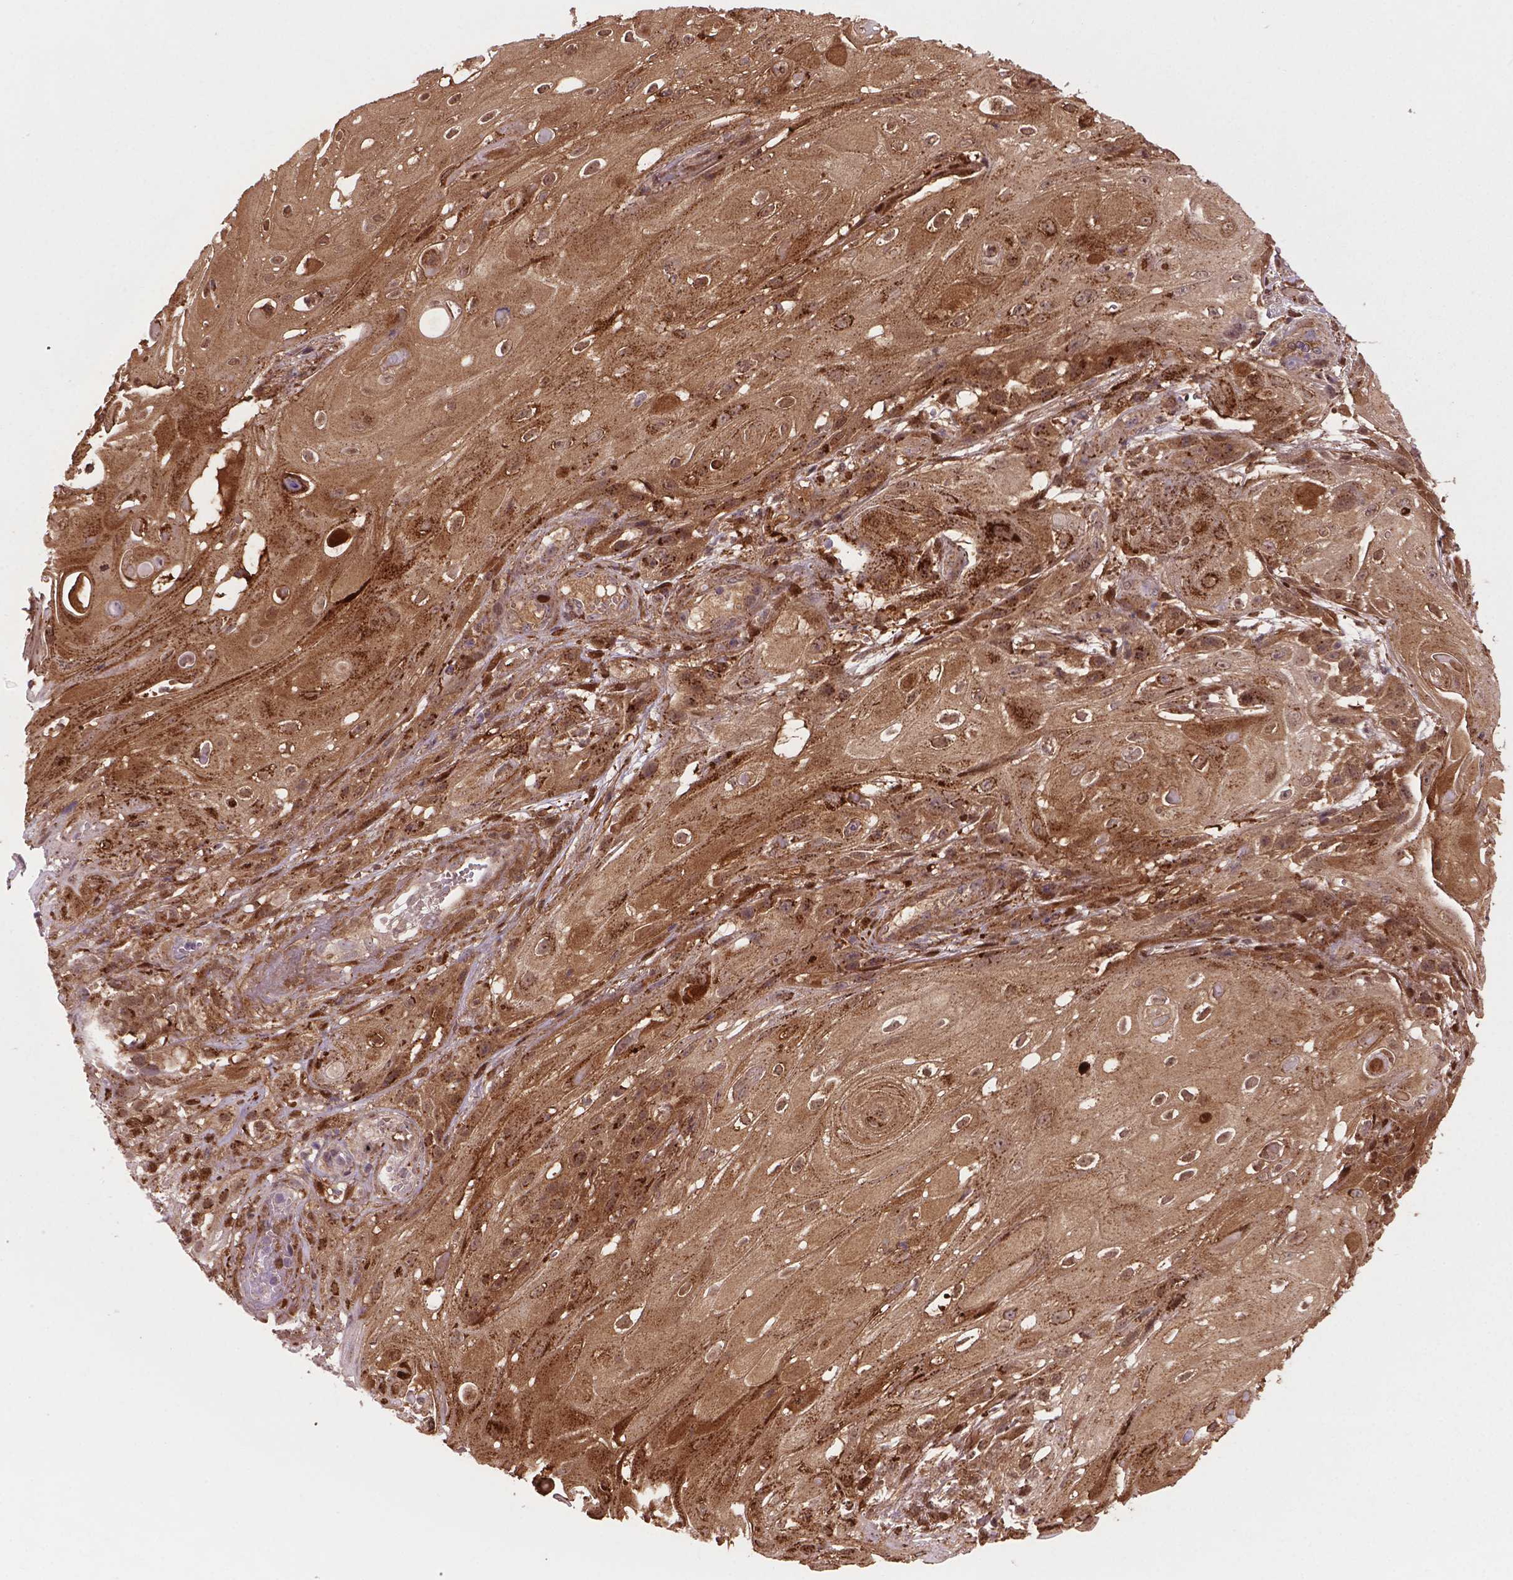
{"staining": {"intensity": "moderate", "quantity": ">75%", "location": "cytoplasmic/membranous,nuclear"}, "tissue": "skin cancer", "cell_type": "Tumor cells", "image_type": "cancer", "snomed": [{"axis": "morphology", "description": "Squamous cell carcinoma, NOS"}, {"axis": "topography", "description": "Skin"}], "caption": "IHC (DAB (3,3'-diaminobenzidine)) staining of squamous cell carcinoma (skin) displays moderate cytoplasmic/membranous and nuclear protein staining in about >75% of tumor cells.", "gene": "PLIN3", "patient": {"sex": "male", "age": 62}}